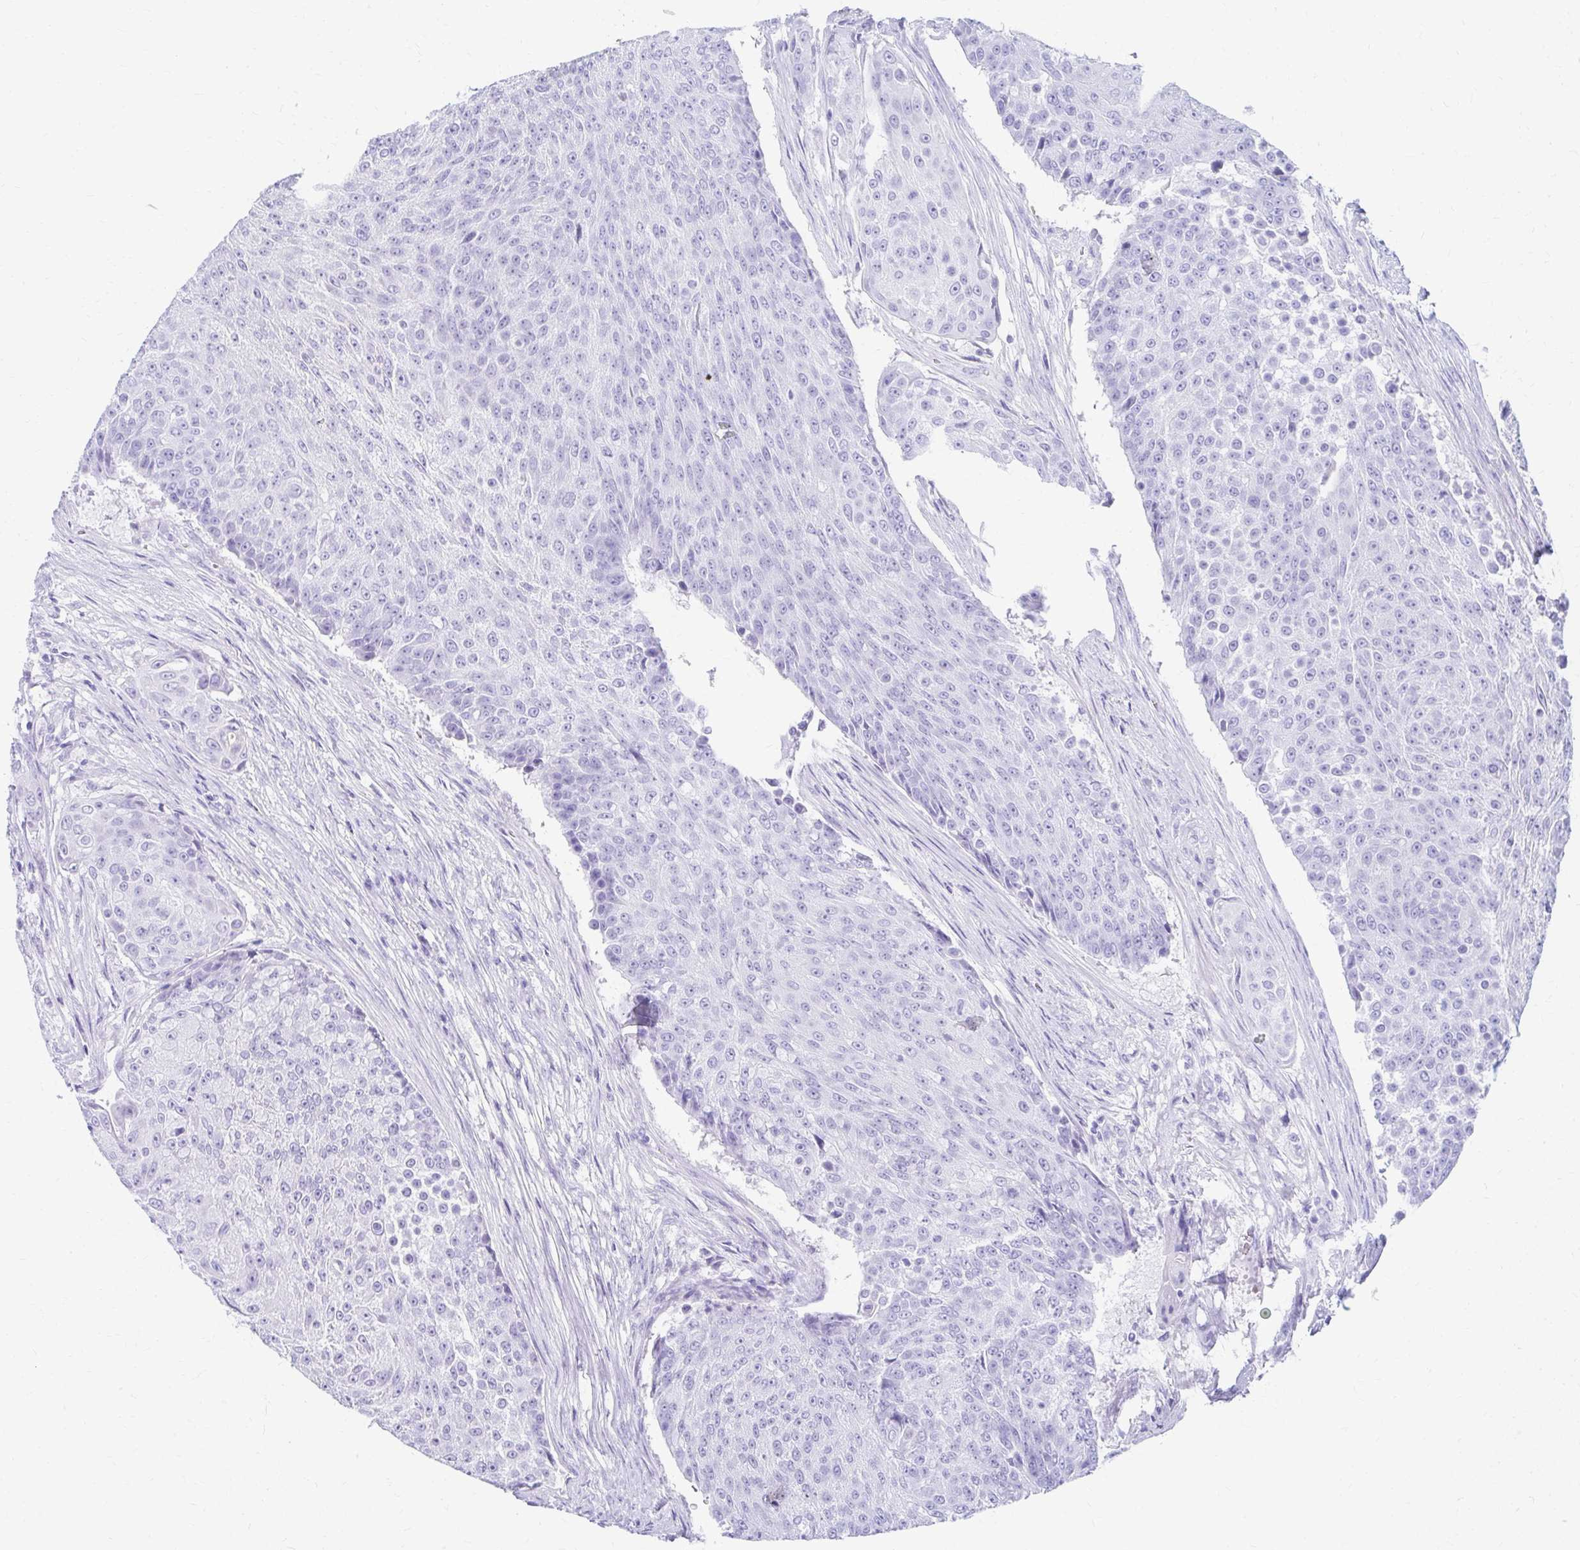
{"staining": {"intensity": "negative", "quantity": "none", "location": "none"}, "tissue": "urothelial cancer", "cell_type": "Tumor cells", "image_type": "cancer", "snomed": [{"axis": "morphology", "description": "Urothelial carcinoma, High grade"}, {"axis": "topography", "description": "Urinary bladder"}], "caption": "Immunohistochemistry histopathology image of neoplastic tissue: urothelial cancer stained with DAB shows no significant protein positivity in tumor cells. (DAB immunohistochemistry (IHC) with hematoxylin counter stain).", "gene": "NSG2", "patient": {"sex": "female", "age": 63}}